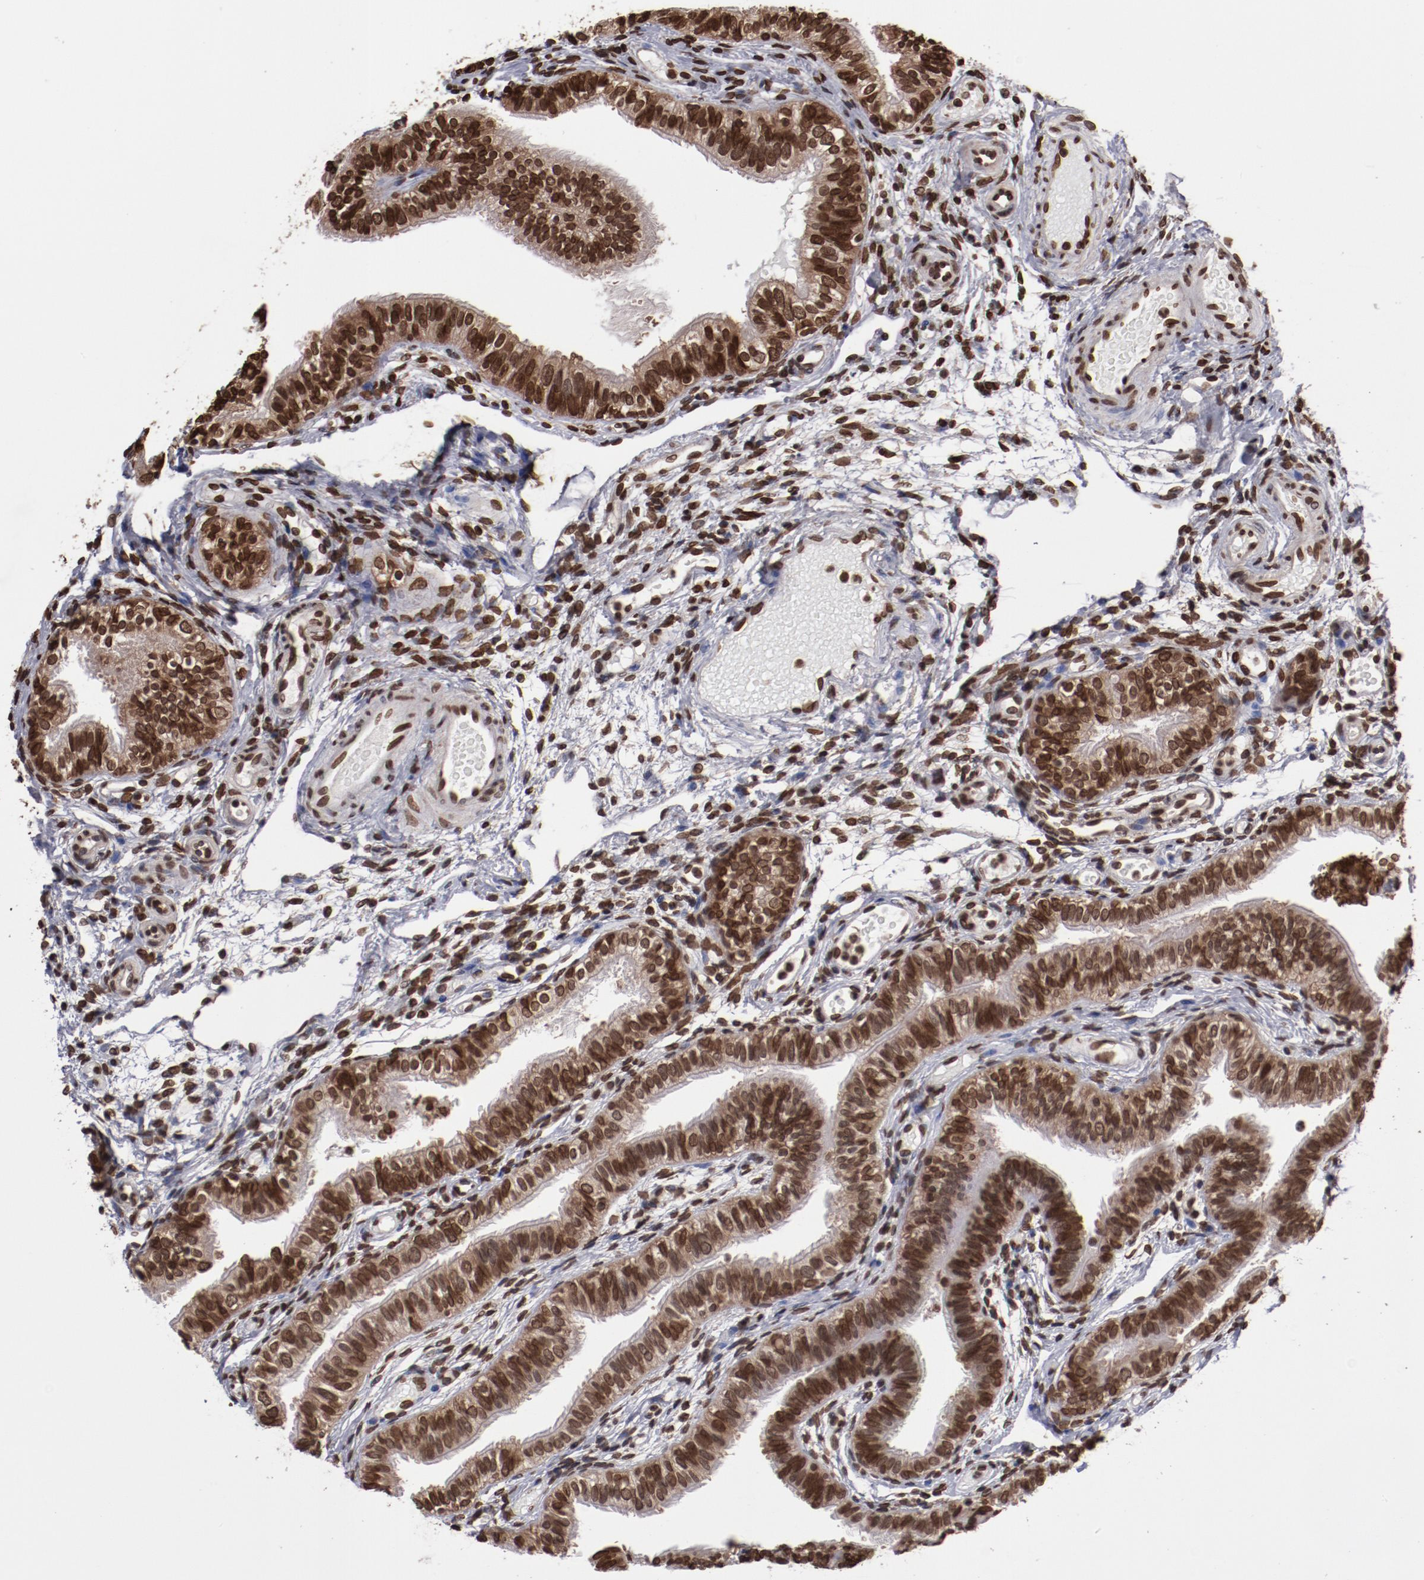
{"staining": {"intensity": "strong", "quantity": ">75%", "location": "cytoplasmic/membranous,nuclear"}, "tissue": "fallopian tube", "cell_type": "Glandular cells", "image_type": "normal", "snomed": [{"axis": "morphology", "description": "Normal tissue, NOS"}, {"axis": "morphology", "description": "Dermoid, NOS"}, {"axis": "topography", "description": "Fallopian tube"}], "caption": "Fallopian tube stained for a protein (brown) displays strong cytoplasmic/membranous,nuclear positive positivity in approximately >75% of glandular cells.", "gene": "AKT1", "patient": {"sex": "female", "age": 33}}